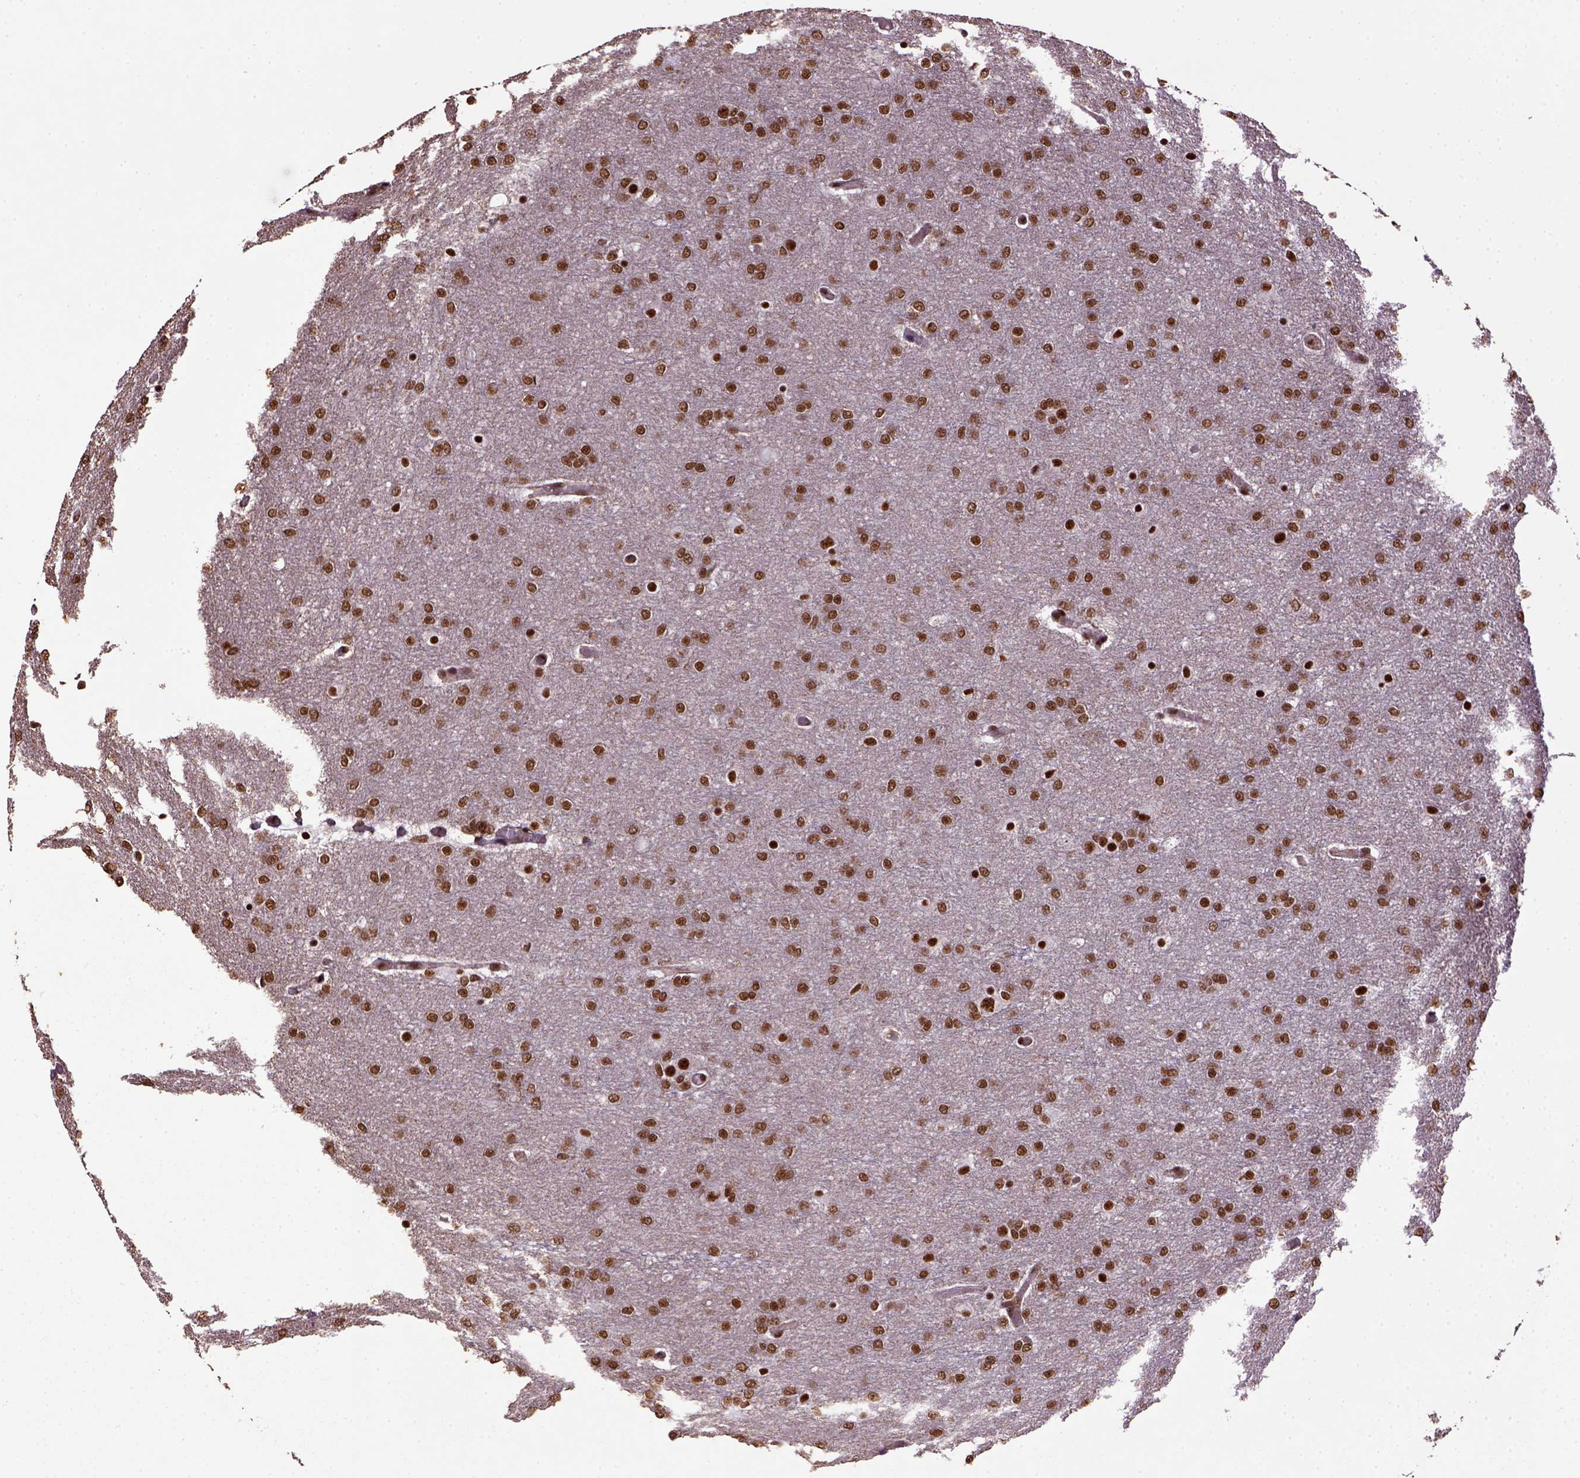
{"staining": {"intensity": "strong", "quantity": ">75%", "location": "nuclear"}, "tissue": "glioma", "cell_type": "Tumor cells", "image_type": "cancer", "snomed": [{"axis": "morphology", "description": "Glioma, malignant, High grade"}, {"axis": "topography", "description": "Brain"}], "caption": "Immunohistochemistry (IHC) micrograph of glioma stained for a protein (brown), which demonstrates high levels of strong nuclear staining in about >75% of tumor cells.", "gene": "PPIG", "patient": {"sex": "female", "age": 61}}